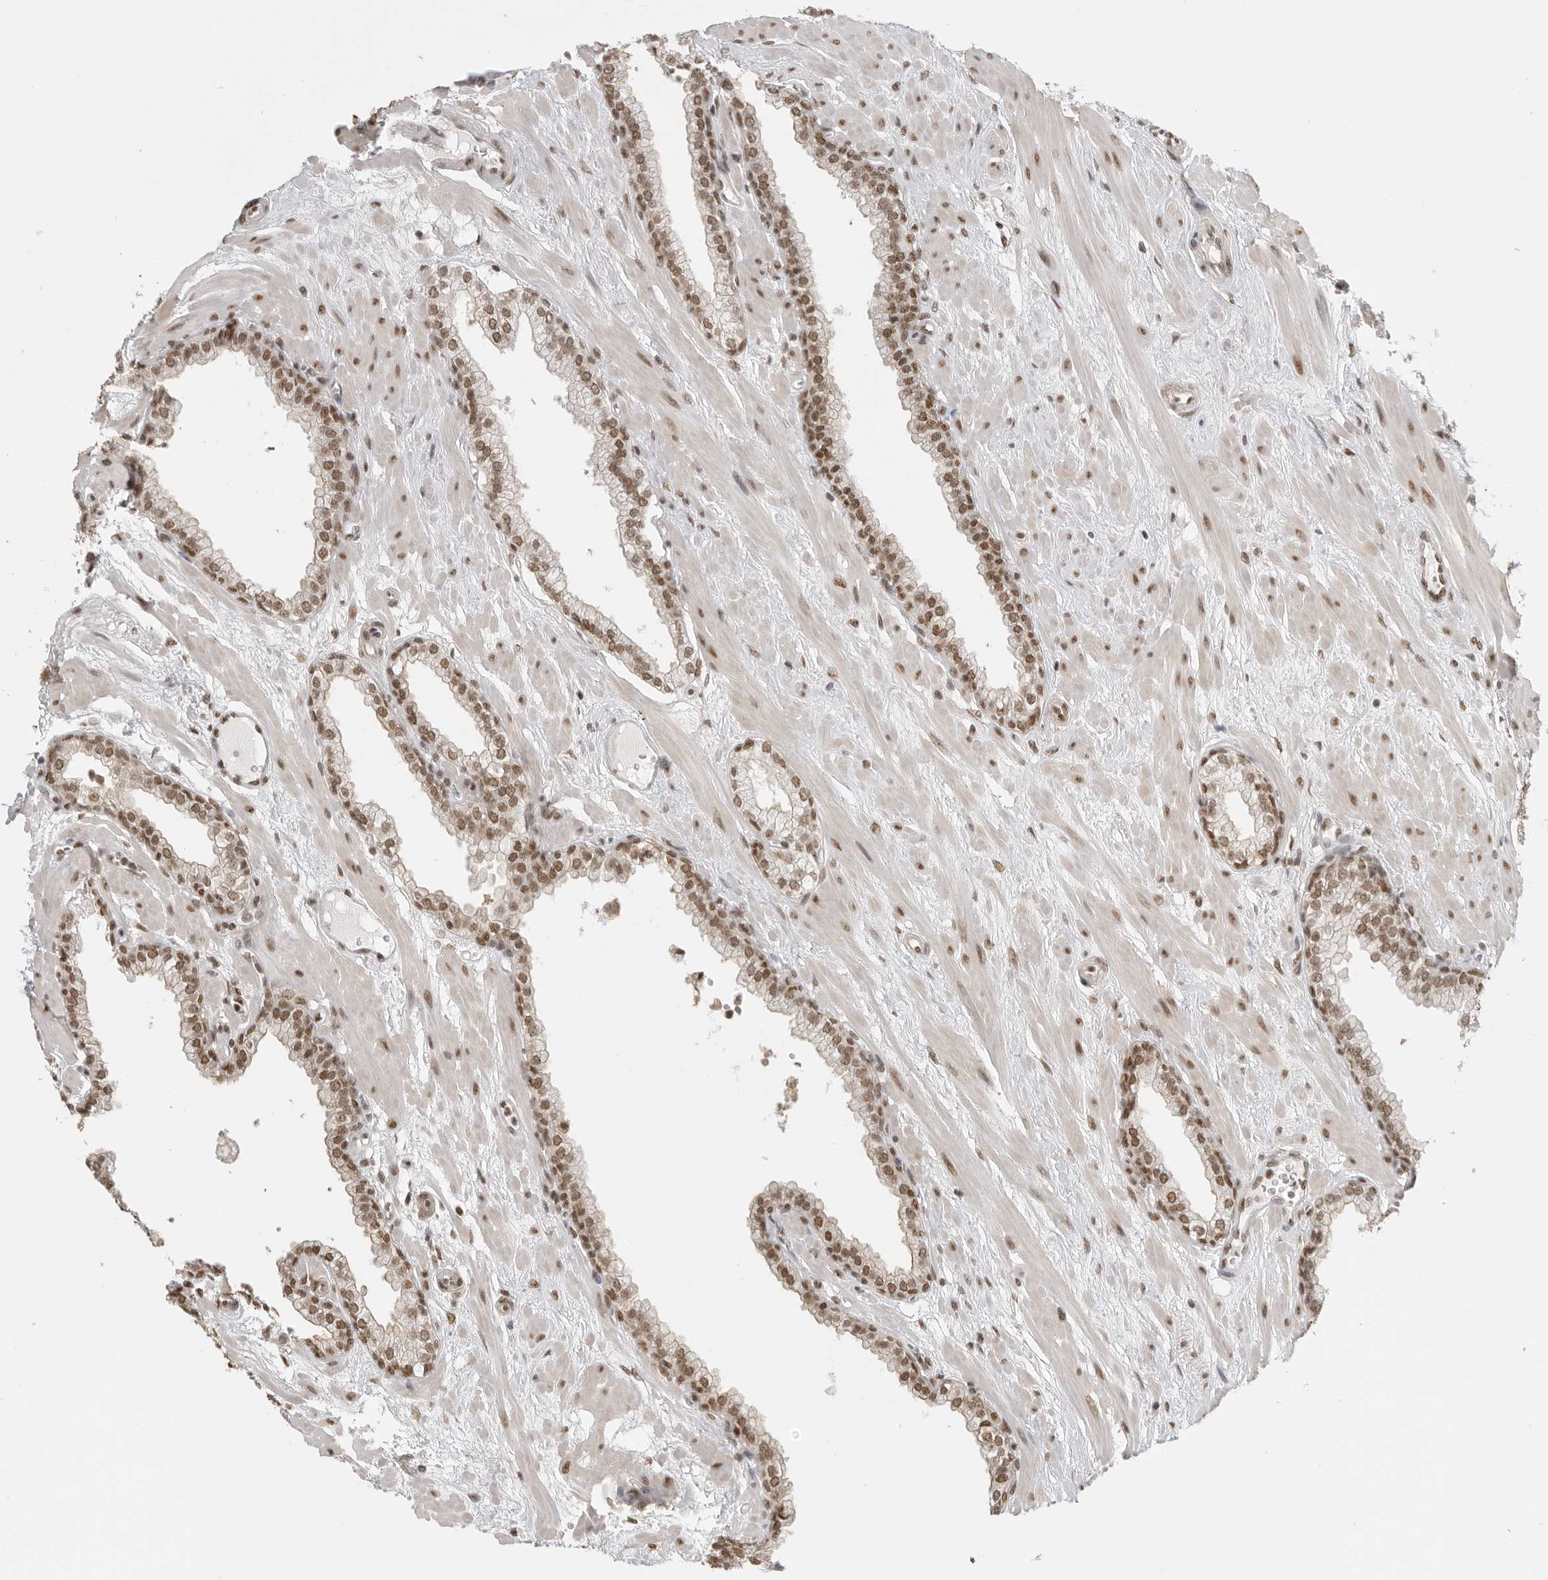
{"staining": {"intensity": "moderate", "quantity": ">75%", "location": "nuclear"}, "tissue": "prostate", "cell_type": "Glandular cells", "image_type": "normal", "snomed": [{"axis": "morphology", "description": "Normal tissue, NOS"}, {"axis": "morphology", "description": "Urothelial carcinoma, Low grade"}, {"axis": "topography", "description": "Urinary bladder"}, {"axis": "topography", "description": "Prostate"}], "caption": "Protein analysis of benign prostate displays moderate nuclear expression in about >75% of glandular cells.", "gene": "RPA2", "patient": {"sex": "male", "age": 60}}